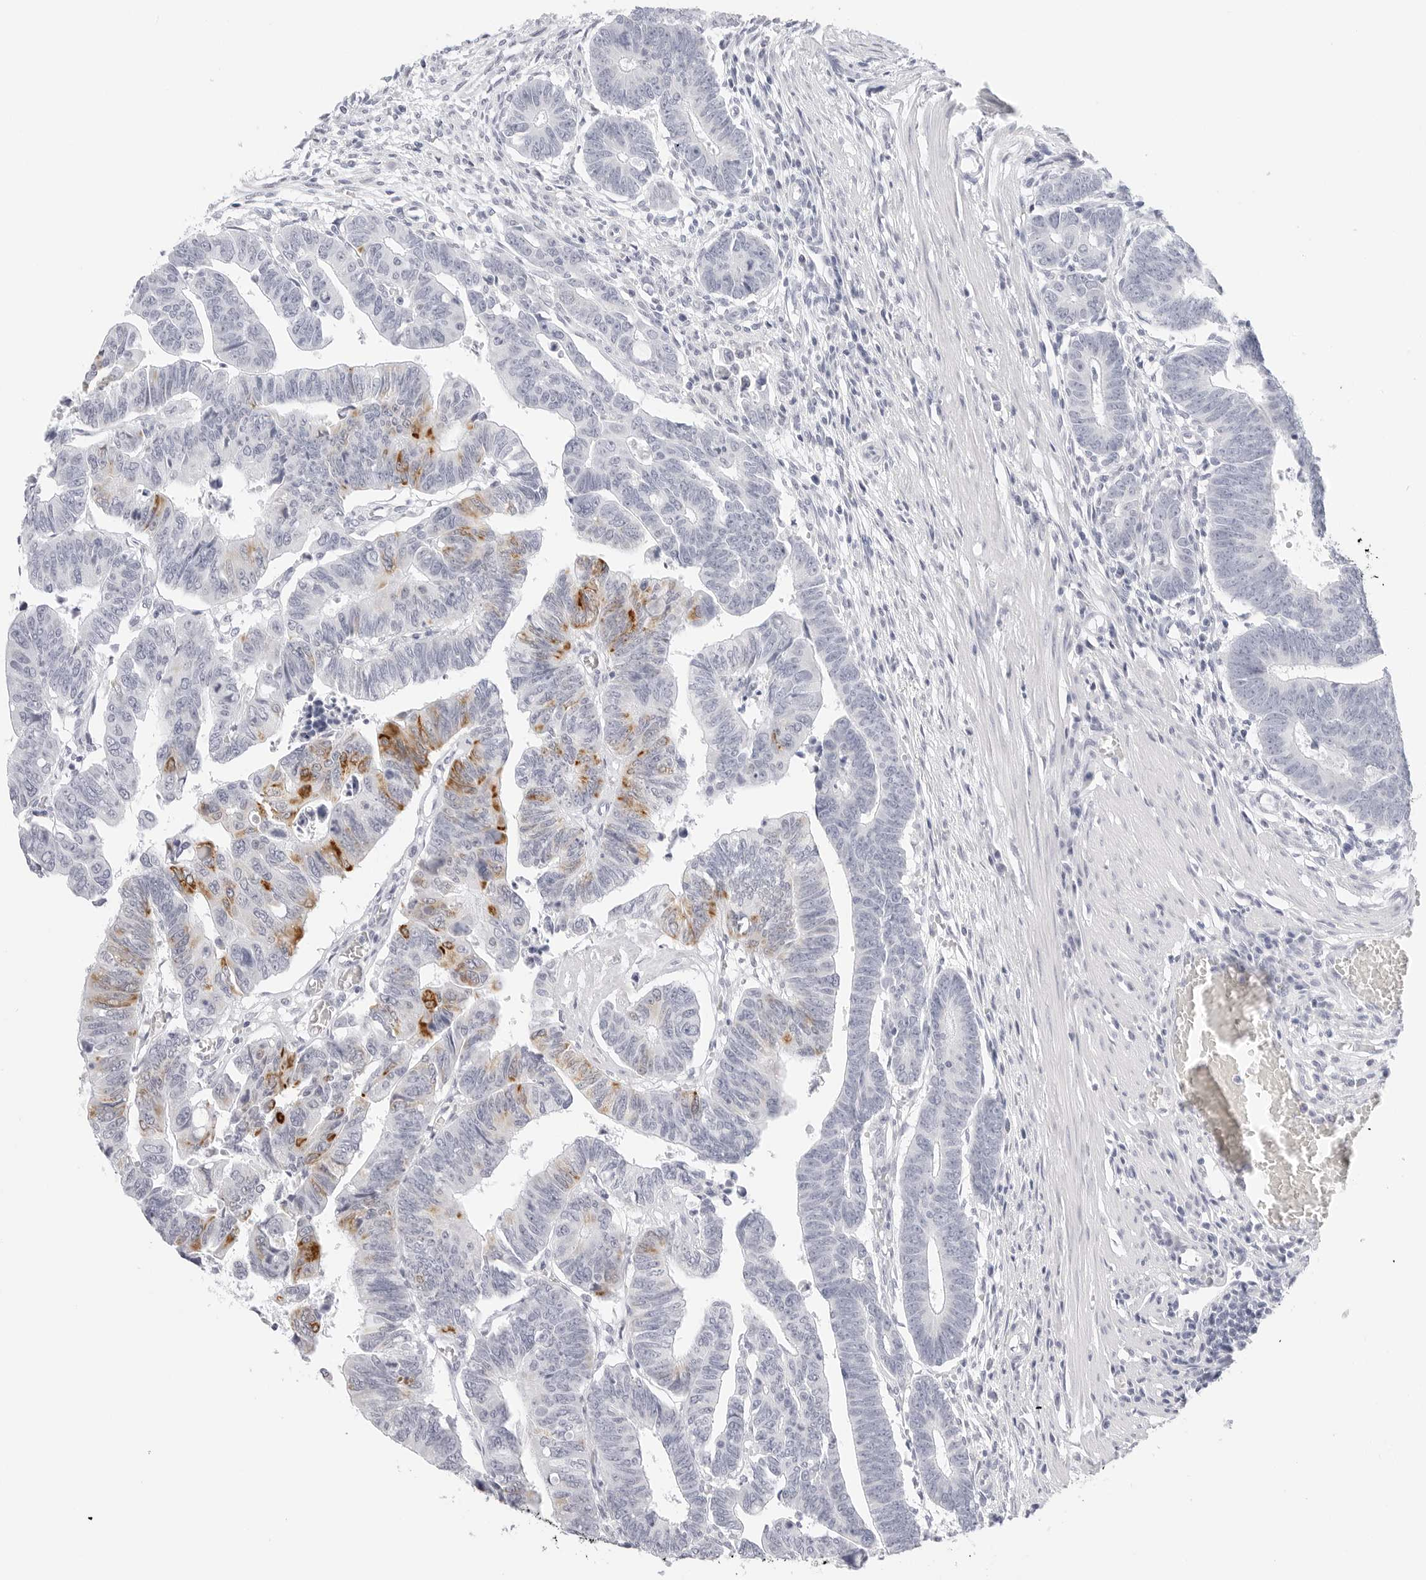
{"staining": {"intensity": "moderate", "quantity": "<25%", "location": "cytoplasmic/membranous"}, "tissue": "colorectal cancer", "cell_type": "Tumor cells", "image_type": "cancer", "snomed": [{"axis": "morphology", "description": "Adenocarcinoma, NOS"}, {"axis": "topography", "description": "Rectum"}], "caption": "High-power microscopy captured an immunohistochemistry (IHC) micrograph of colorectal cancer (adenocarcinoma), revealing moderate cytoplasmic/membranous positivity in approximately <25% of tumor cells.", "gene": "HMGCS2", "patient": {"sex": "female", "age": 65}}